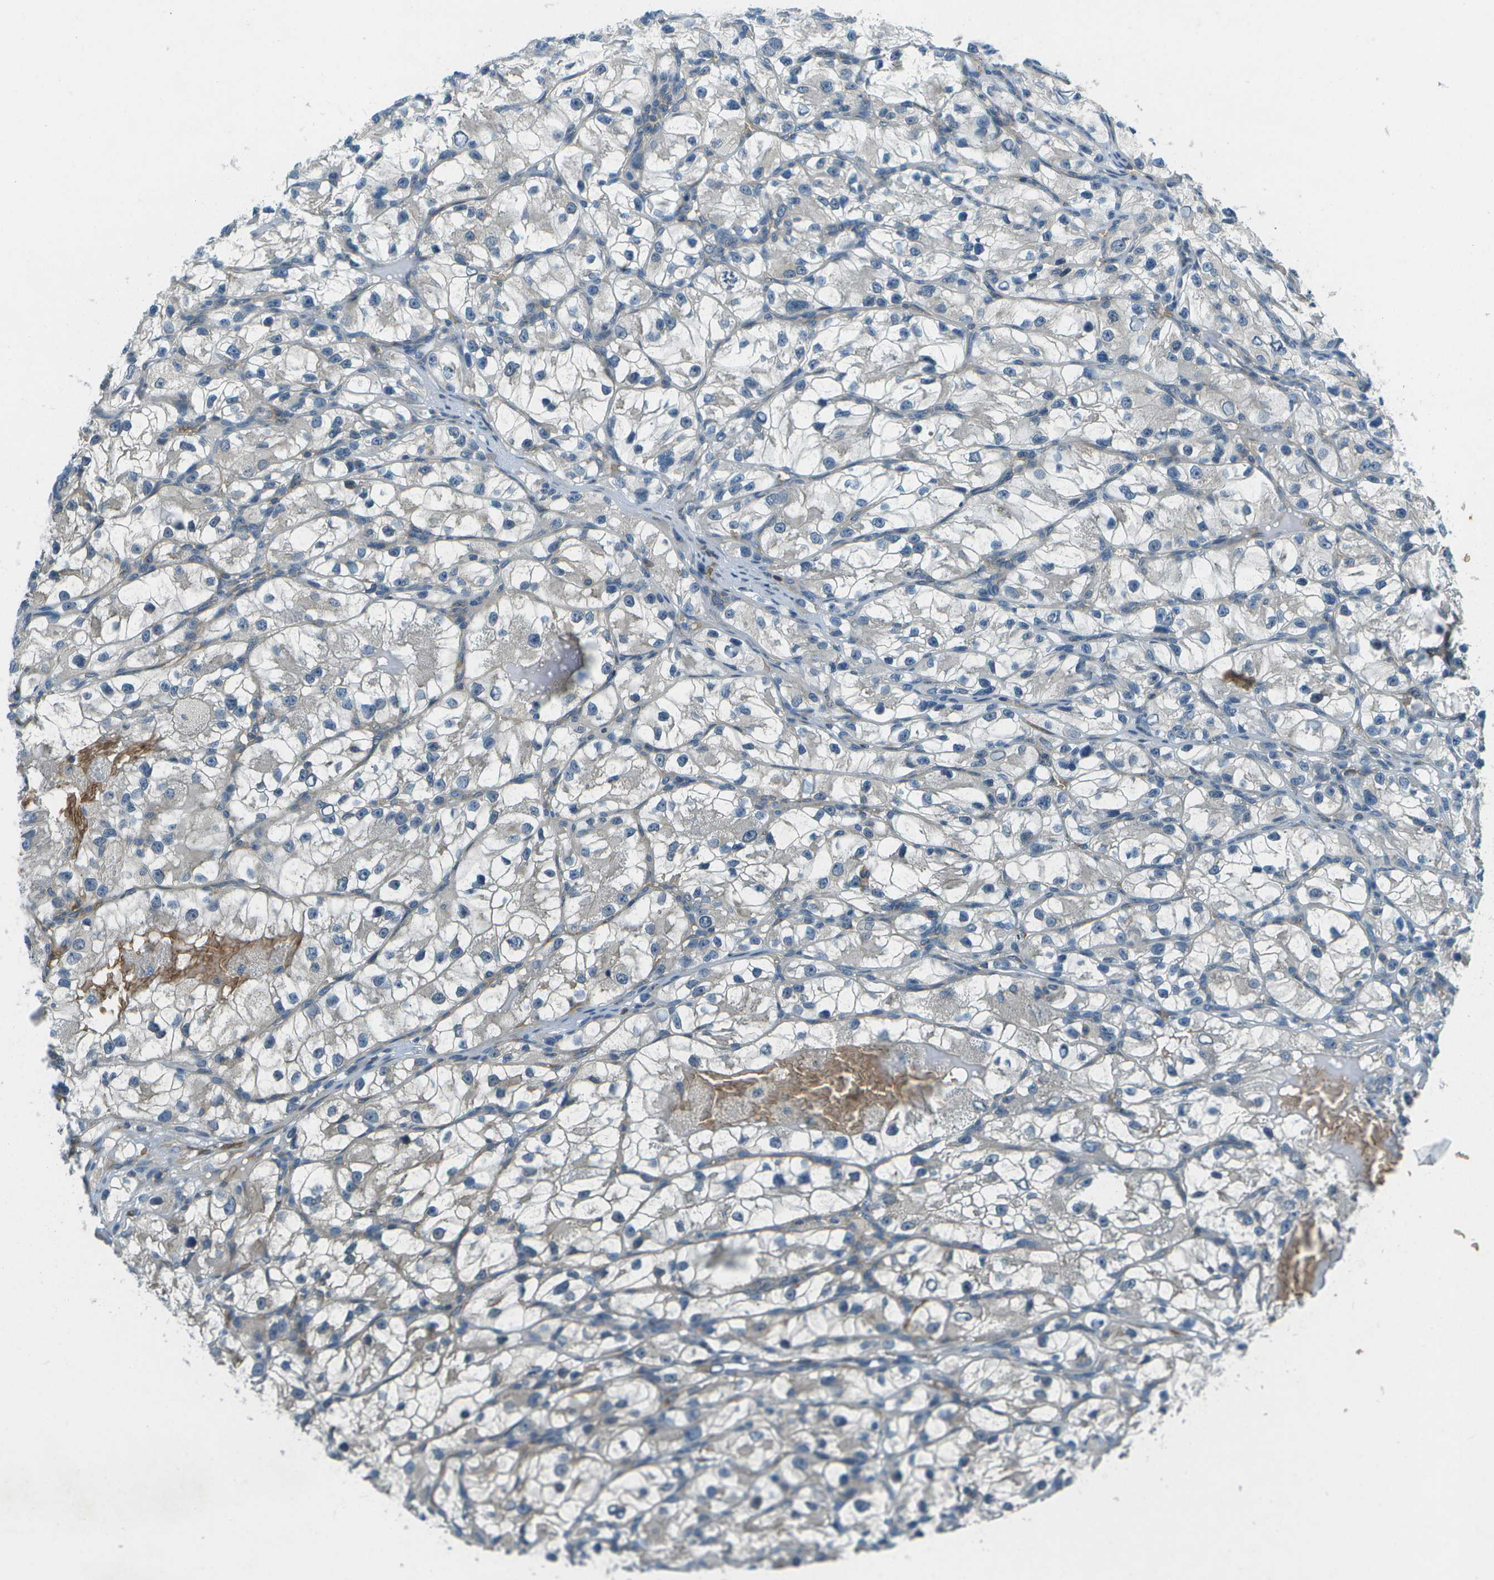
{"staining": {"intensity": "negative", "quantity": "none", "location": "none"}, "tissue": "renal cancer", "cell_type": "Tumor cells", "image_type": "cancer", "snomed": [{"axis": "morphology", "description": "Adenocarcinoma, NOS"}, {"axis": "topography", "description": "Kidney"}], "caption": "Renal cancer was stained to show a protein in brown. There is no significant expression in tumor cells. (IHC, brightfield microscopy, high magnification).", "gene": "CTIF", "patient": {"sex": "female", "age": 57}}